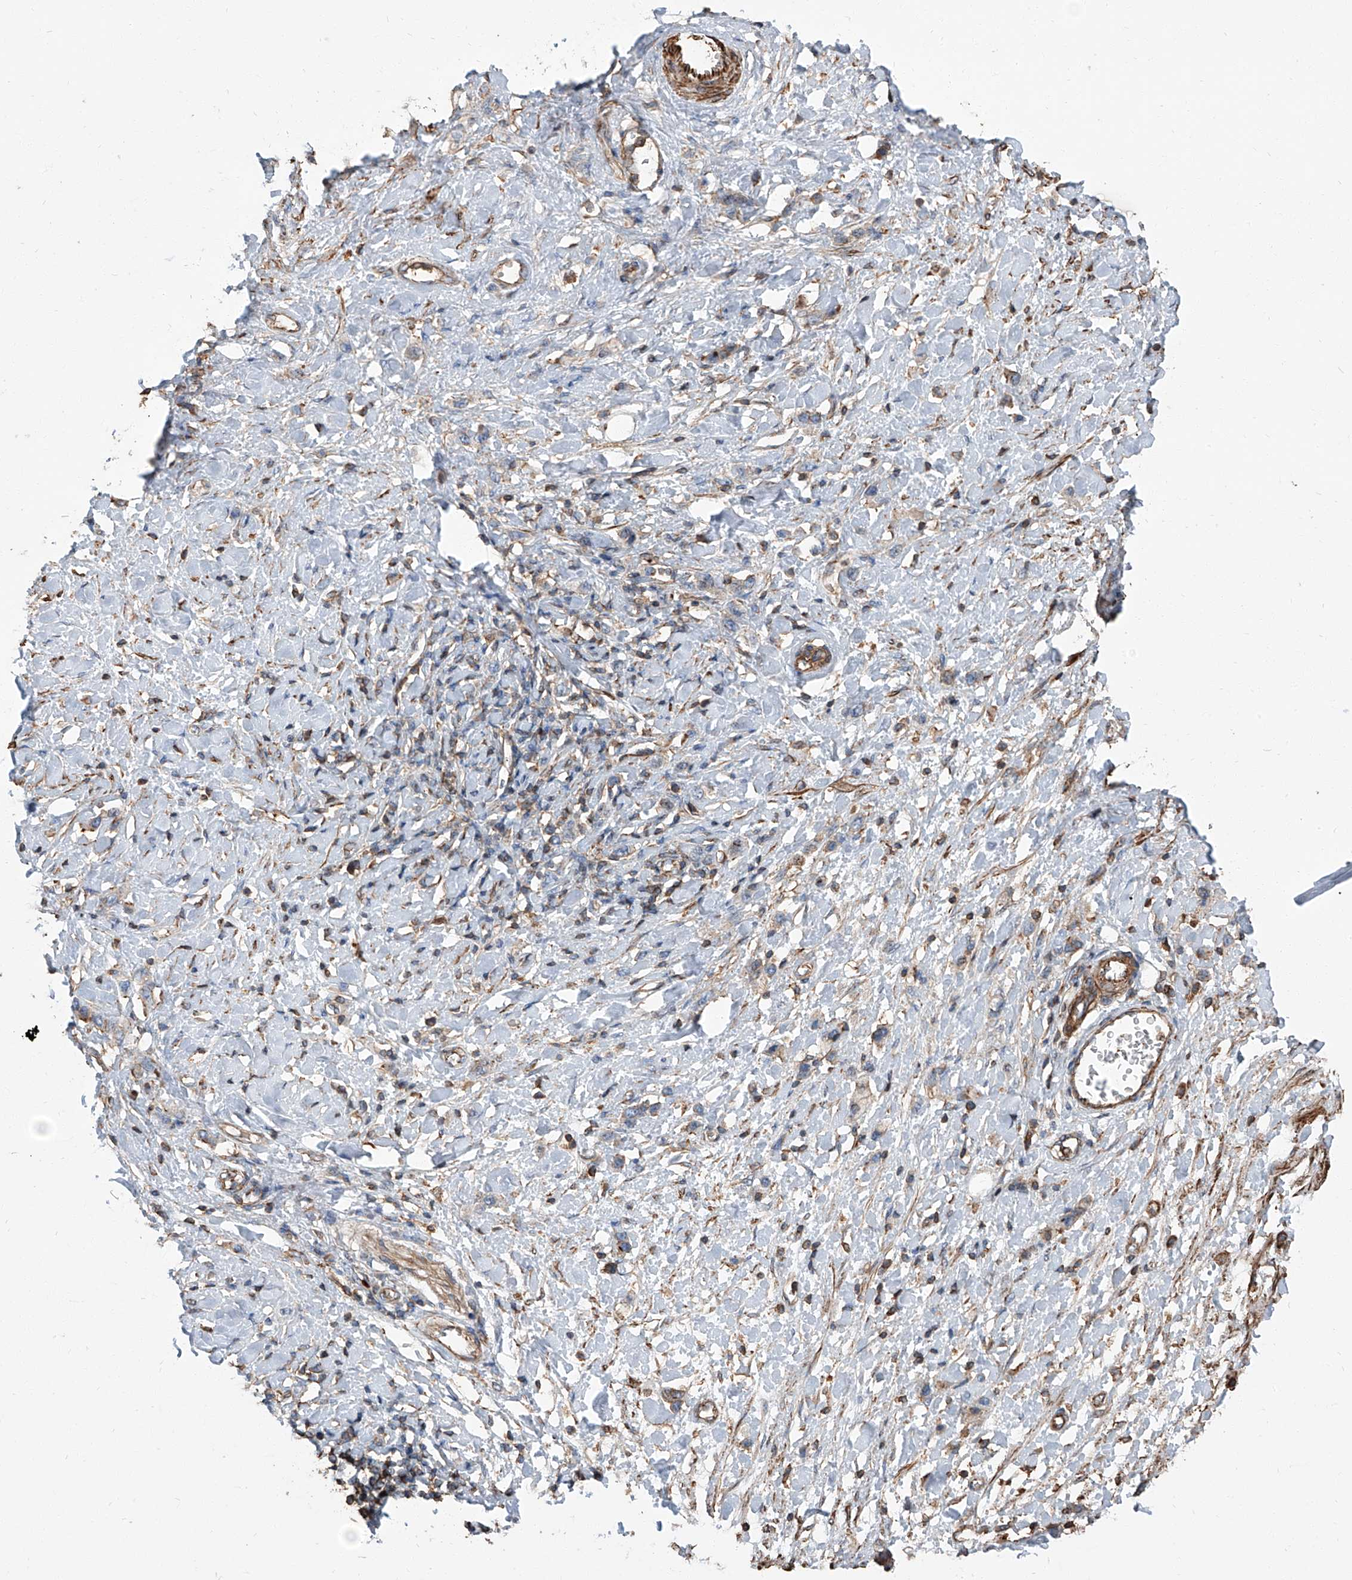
{"staining": {"intensity": "weak", "quantity": "<25%", "location": "cytoplasmic/membranous"}, "tissue": "stomach cancer", "cell_type": "Tumor cells", "image_type": "cancer", "snomed": [{"axis": "morphology", "description": "Adenocarcinoma, NOS"}, {"axis": "topography", "description": "Stomach"}], "caption": "Human stomach cancer stained for a protein using IHC demonstrates no staining in tumor cells.", "gene": "PIEZO2", "patient": {"sex": "female", "age": 65}}